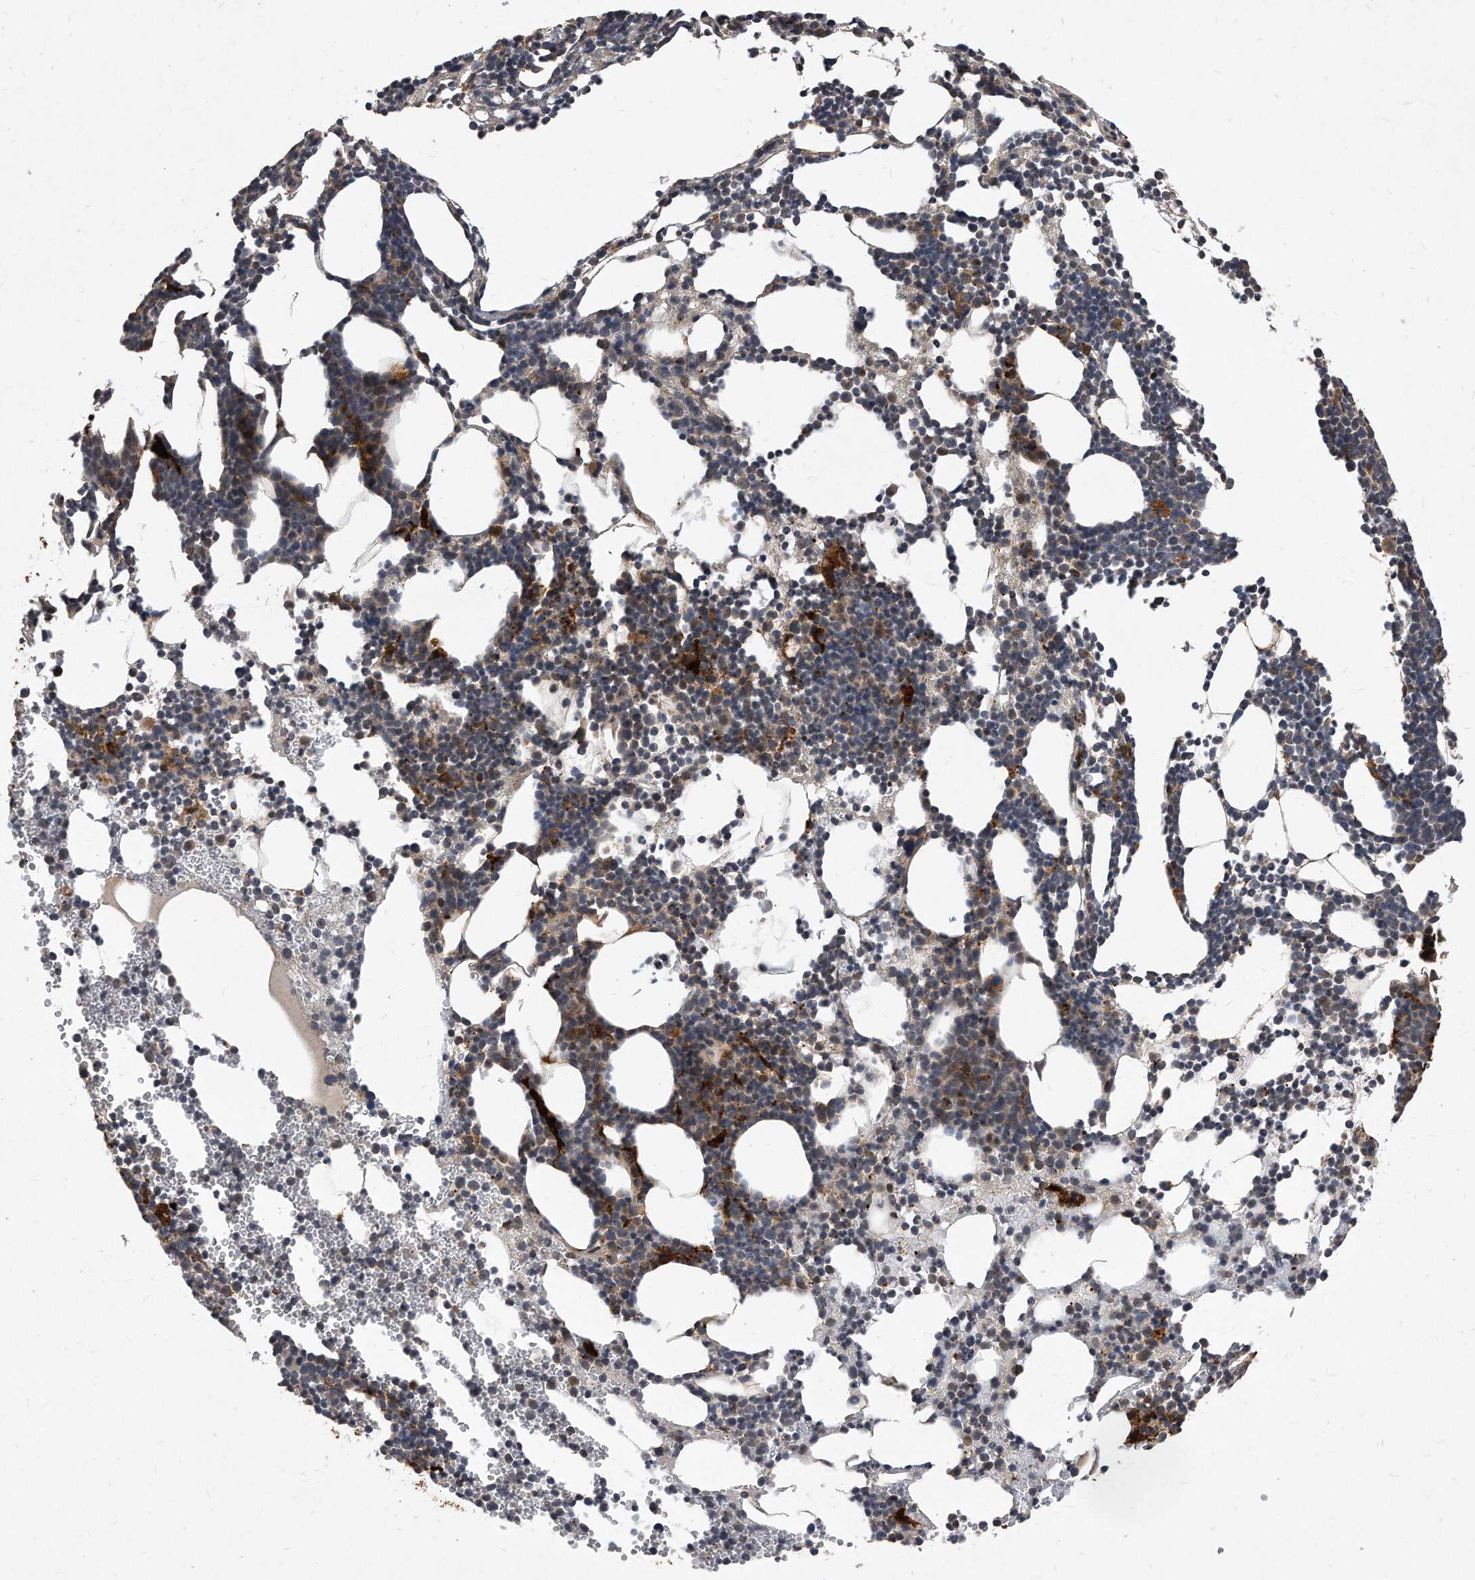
{"staining": {"intensity": "strong", "quantity": "<25%", "location": "cytoplasmic/membranous"}, "tissue": "bone marrow", "cell_type": "Hematopoietic cells", "image_type": "normal", "snomed": [{"axis": "morphology", "description": "Normal tissue, NOS"}, {"axis": "topography", "description": "Bone marrow"}], "caption": "An immunohistochemistry (IHC) micrograph of unremarkable tissue is shown. Protein staining in brown highlights strong cytoplasmic/membranous positivity in bone marrow within hematopoietic cells.", "gene": "SOBP", "patient": {"sex": "female", "age": 67}}